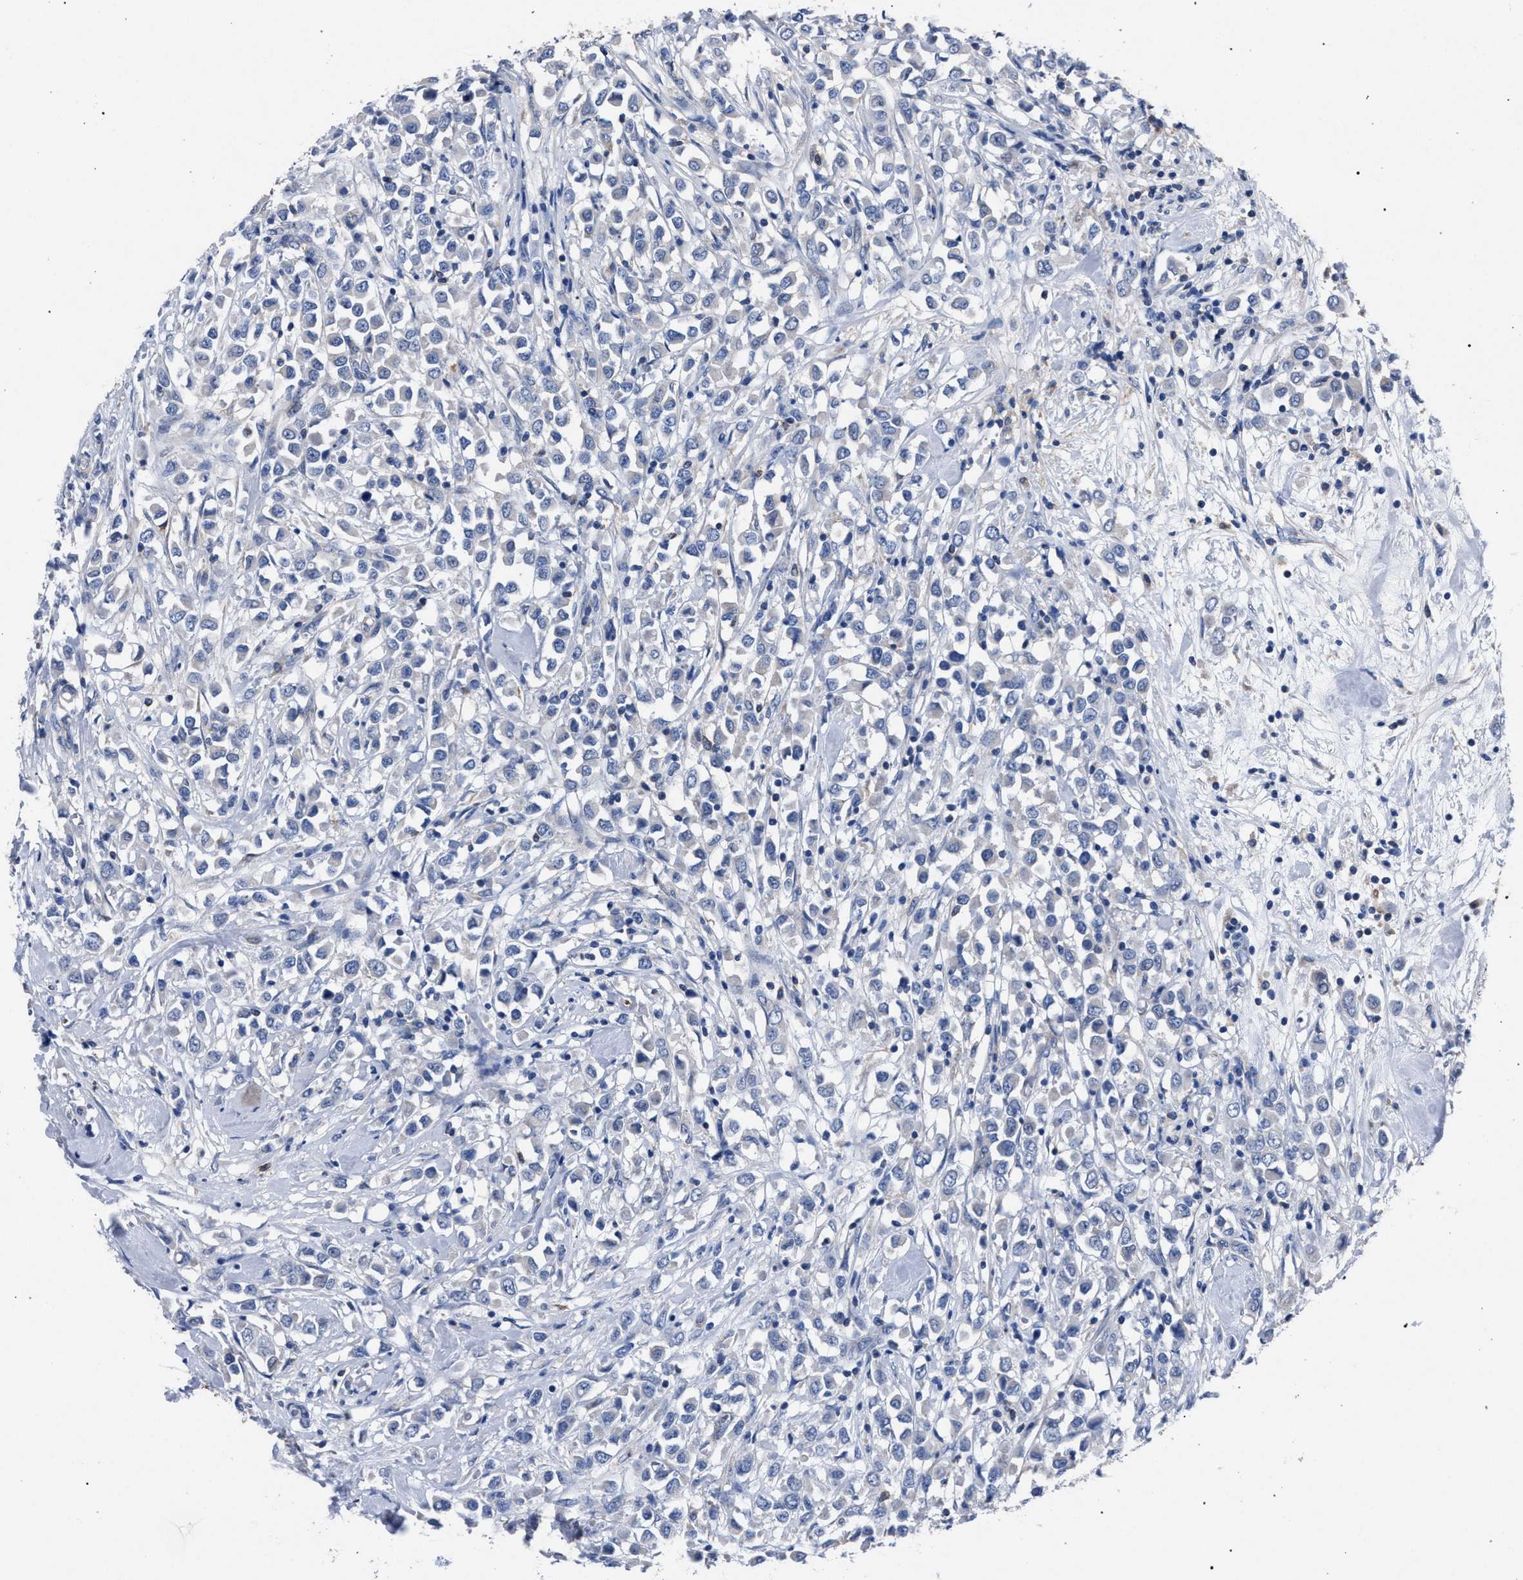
{"staining": {"intensity": "negative", "quantity": "none", "location": "none"}, "tissue": "breast cancer", "cell_type": "Tumor cells", "image_type": "cancer", "snomed": [{"axis": "morphology", "description": "Duct carcinoma"}, {"axis": "topography", "description": "Breast"}], "caption": "Protein analysis of invasive ductal carcinoma (breast) shows no significant positivity in tumor cells.", "gene": "CRYZ", "patient": {"sex": "female", "age": 61}}